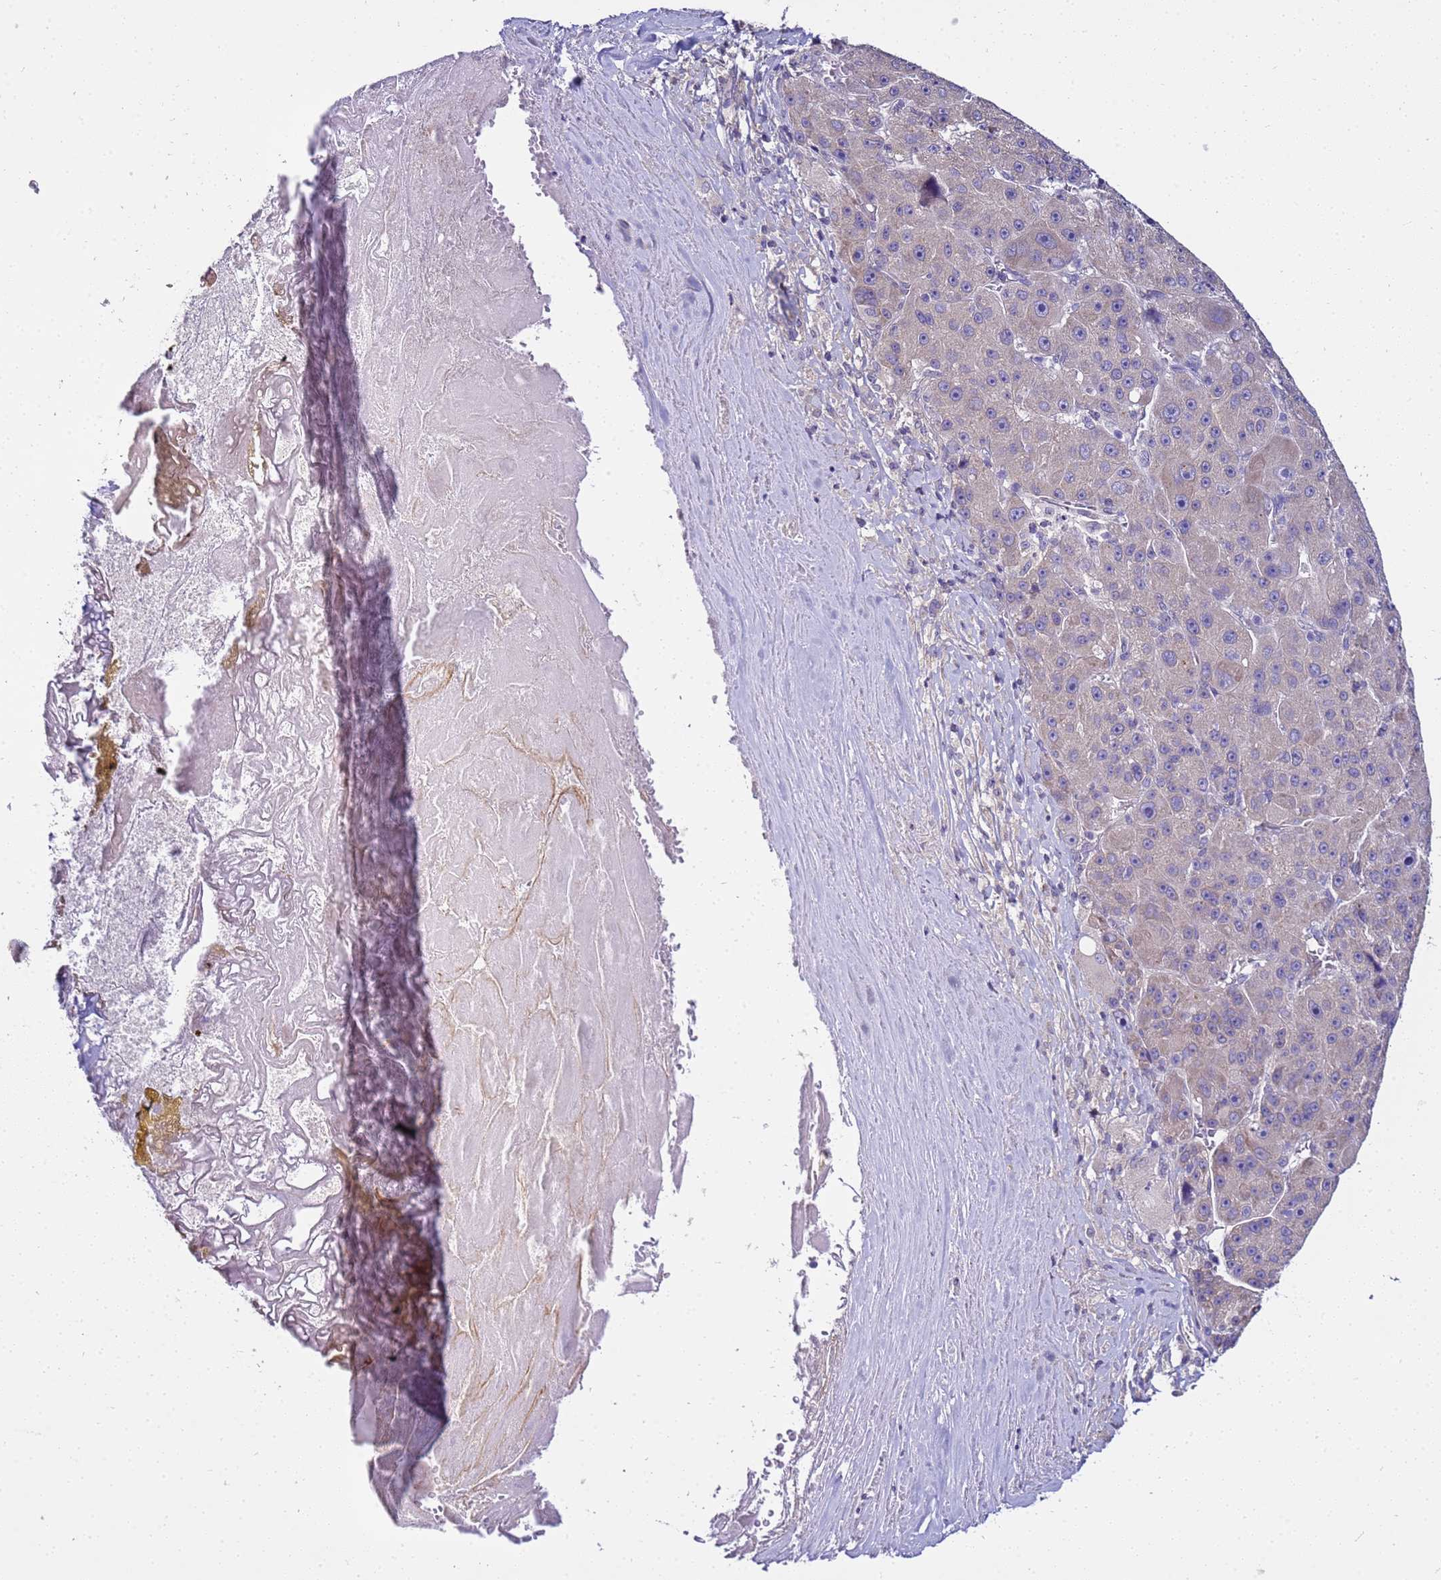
{"staining": {"intensity": "negative", "quantity": "none", "location": "none"}, "tissue": "liver cancer", "cell_type": "Tumor cells", "image_type": "cancer", "snomed": [{"axis": "morphology", "description": "Carcinoma, Hepatocellular, NOS"}, {"axis": "topography", "description": "Liver"}], "caption": "Immunohistochemistry of human hepatocellular carcinoma (liver) shows no positivity in tumor cells. (DAB immunohistochemistry (IHC) visualized using brightfield microscopy, high magnification).", "gene": "FAM166B", "patient": {"sex": "male", "age": 76}}